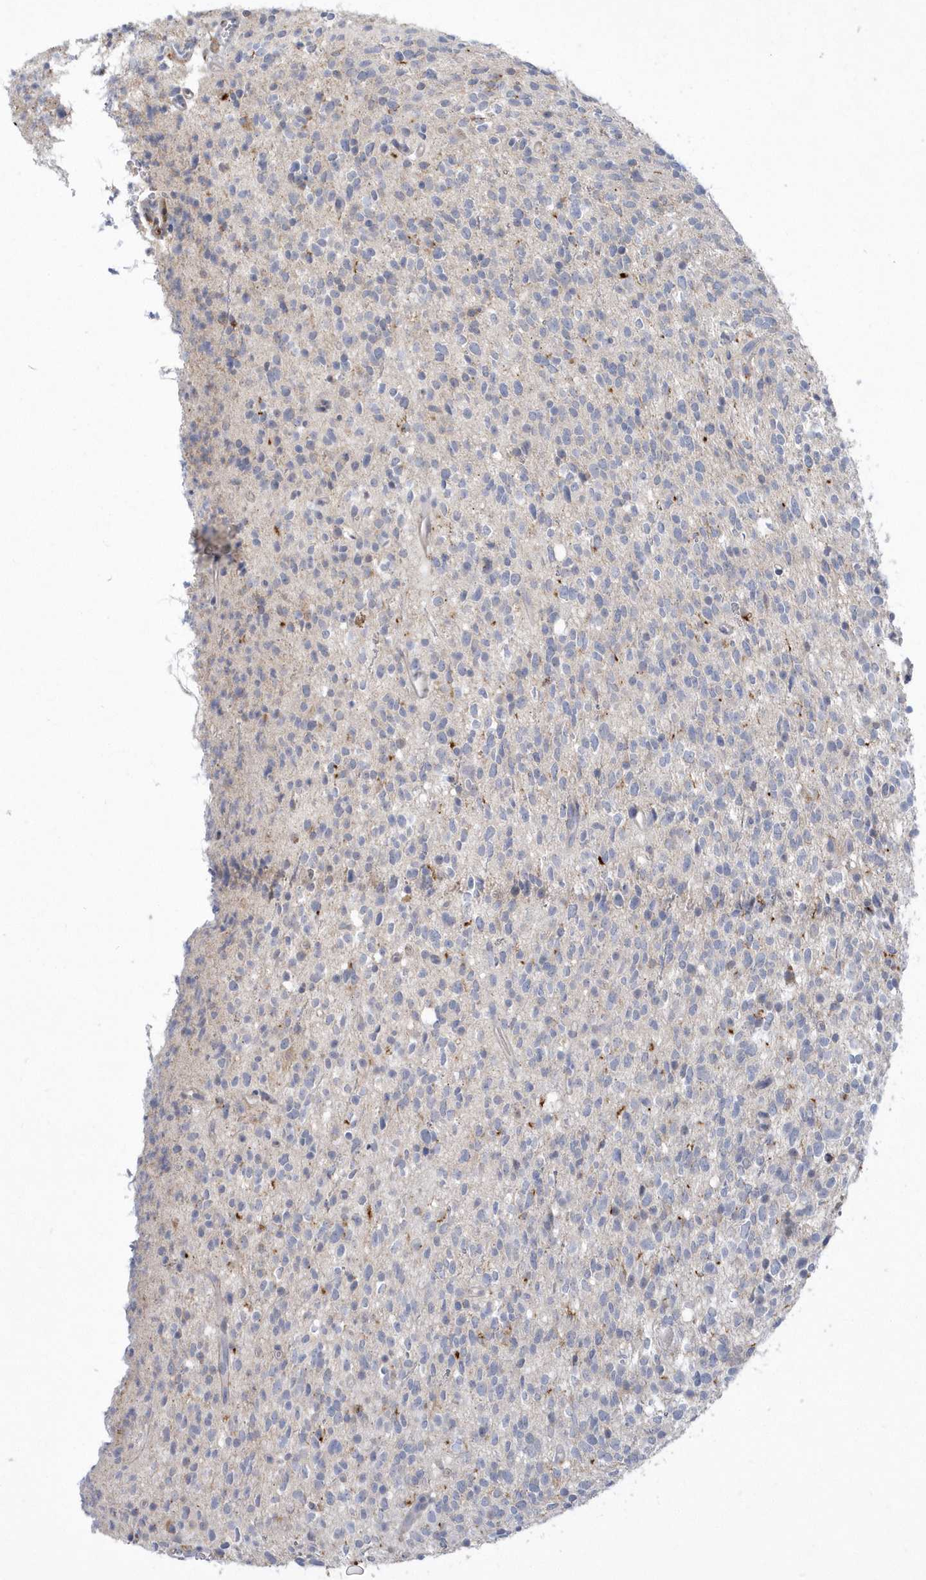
{"staining": {"intensity": "negative", "quantity": "none", "location": "none"}, "tissue": "glioma", "cell_type": "Tumor cells", "image_type": "cancer", "snomed": [{"axis": "morphology", "description": "Glioma, malignant, High grade"}, {"axis": "topography", "description": "Brain"}], "caption": "Image shows no significant protein expression in tumor cells of malignant high-grade glioma.", "gene": "TSPEAR", "patient": {"sex": "male", "age": 34}}